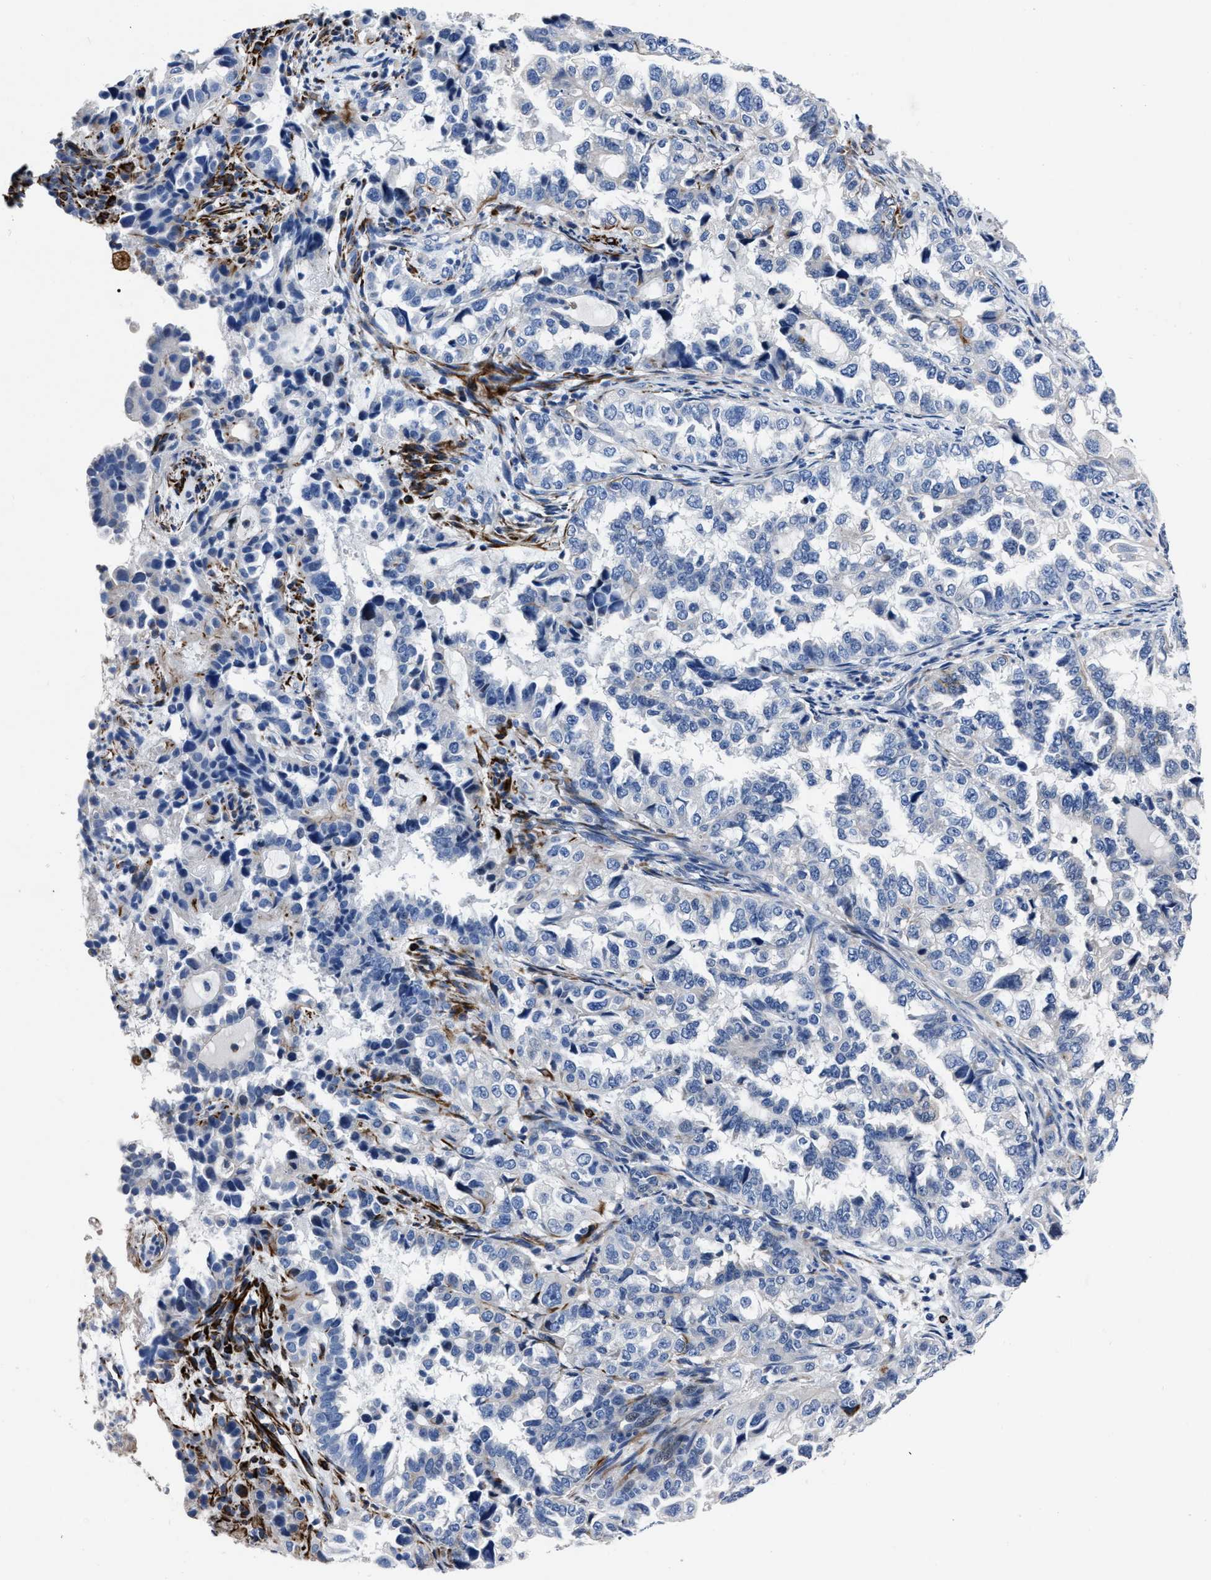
{"staining": {"intensity": "moderate", "quantity": "<25%", "location": "cytoplasmic/membranous"}, "tissue": "endometrial cancer", "cell_type": "Tumor cells", "image_type": "cancer", "snomed": [{"axis": "morphology", "description": "Adenocarcinoma, NOS"}, {"axis": "topography", "description": "Endometrium"}], "caption": "Protein analysis of endometrial cancer tissue shows moderate cytoplasmic/membranous staining in approximately <25% of tumor cells.", "gene": "OR10G3", "patient": {"sex": "female", "age": 85}}